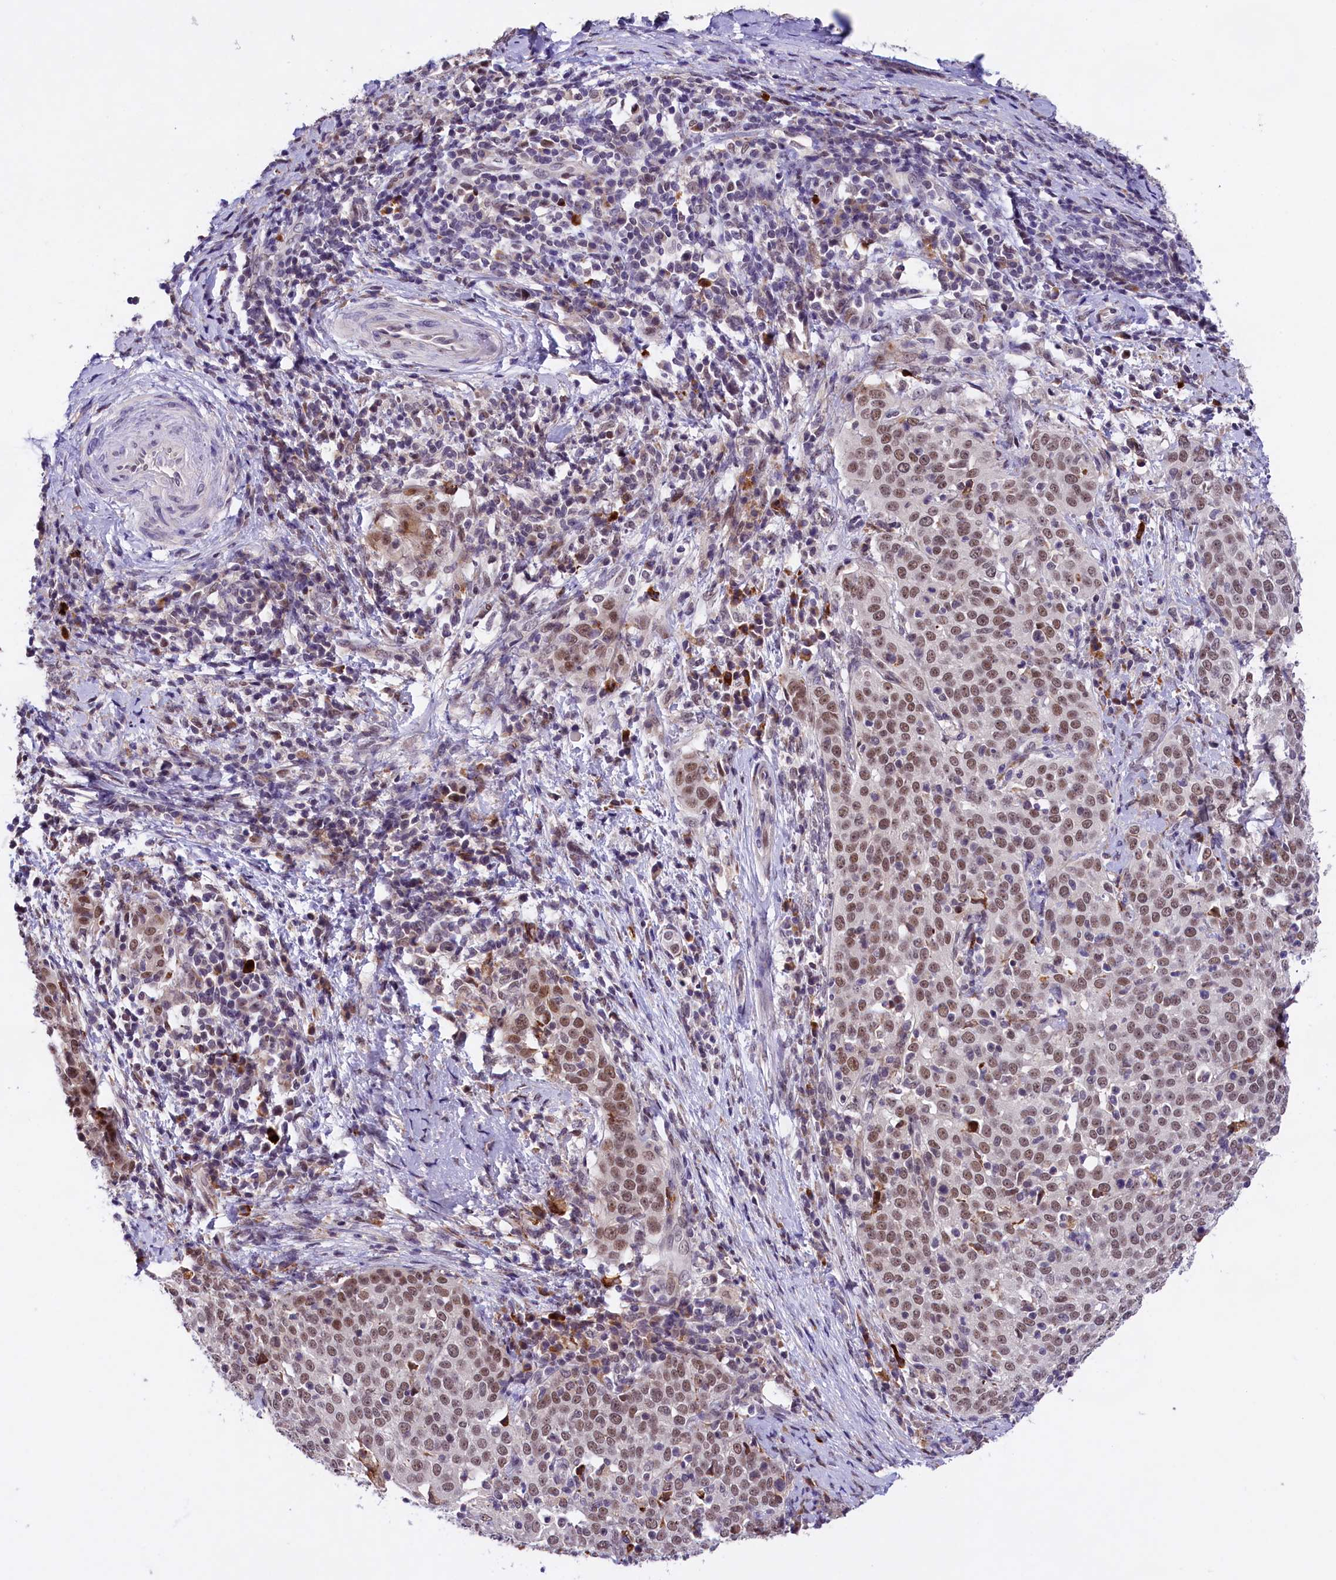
{"staining": {"intensity": "moderate", "quantity": "25%-75%", "location": "nuclear"}, "tissue": "cervical cancer", "cell_type": "Tumor cells", "image_type": "cancer", "snomed": [{"axis": "morphology", "description": "Squamous cell carcinoma, NOS"}, {"axis": "topography", "description": "Cervix"}], "caption": "Protein expression analysis of squamous cell carcinoma (cervical) demonstrates moderate nuclear positivity in approximately 25%-75% of tumor cells.", "gene": "FBXO45", "patient": {"sex": "female", "age": 57}}